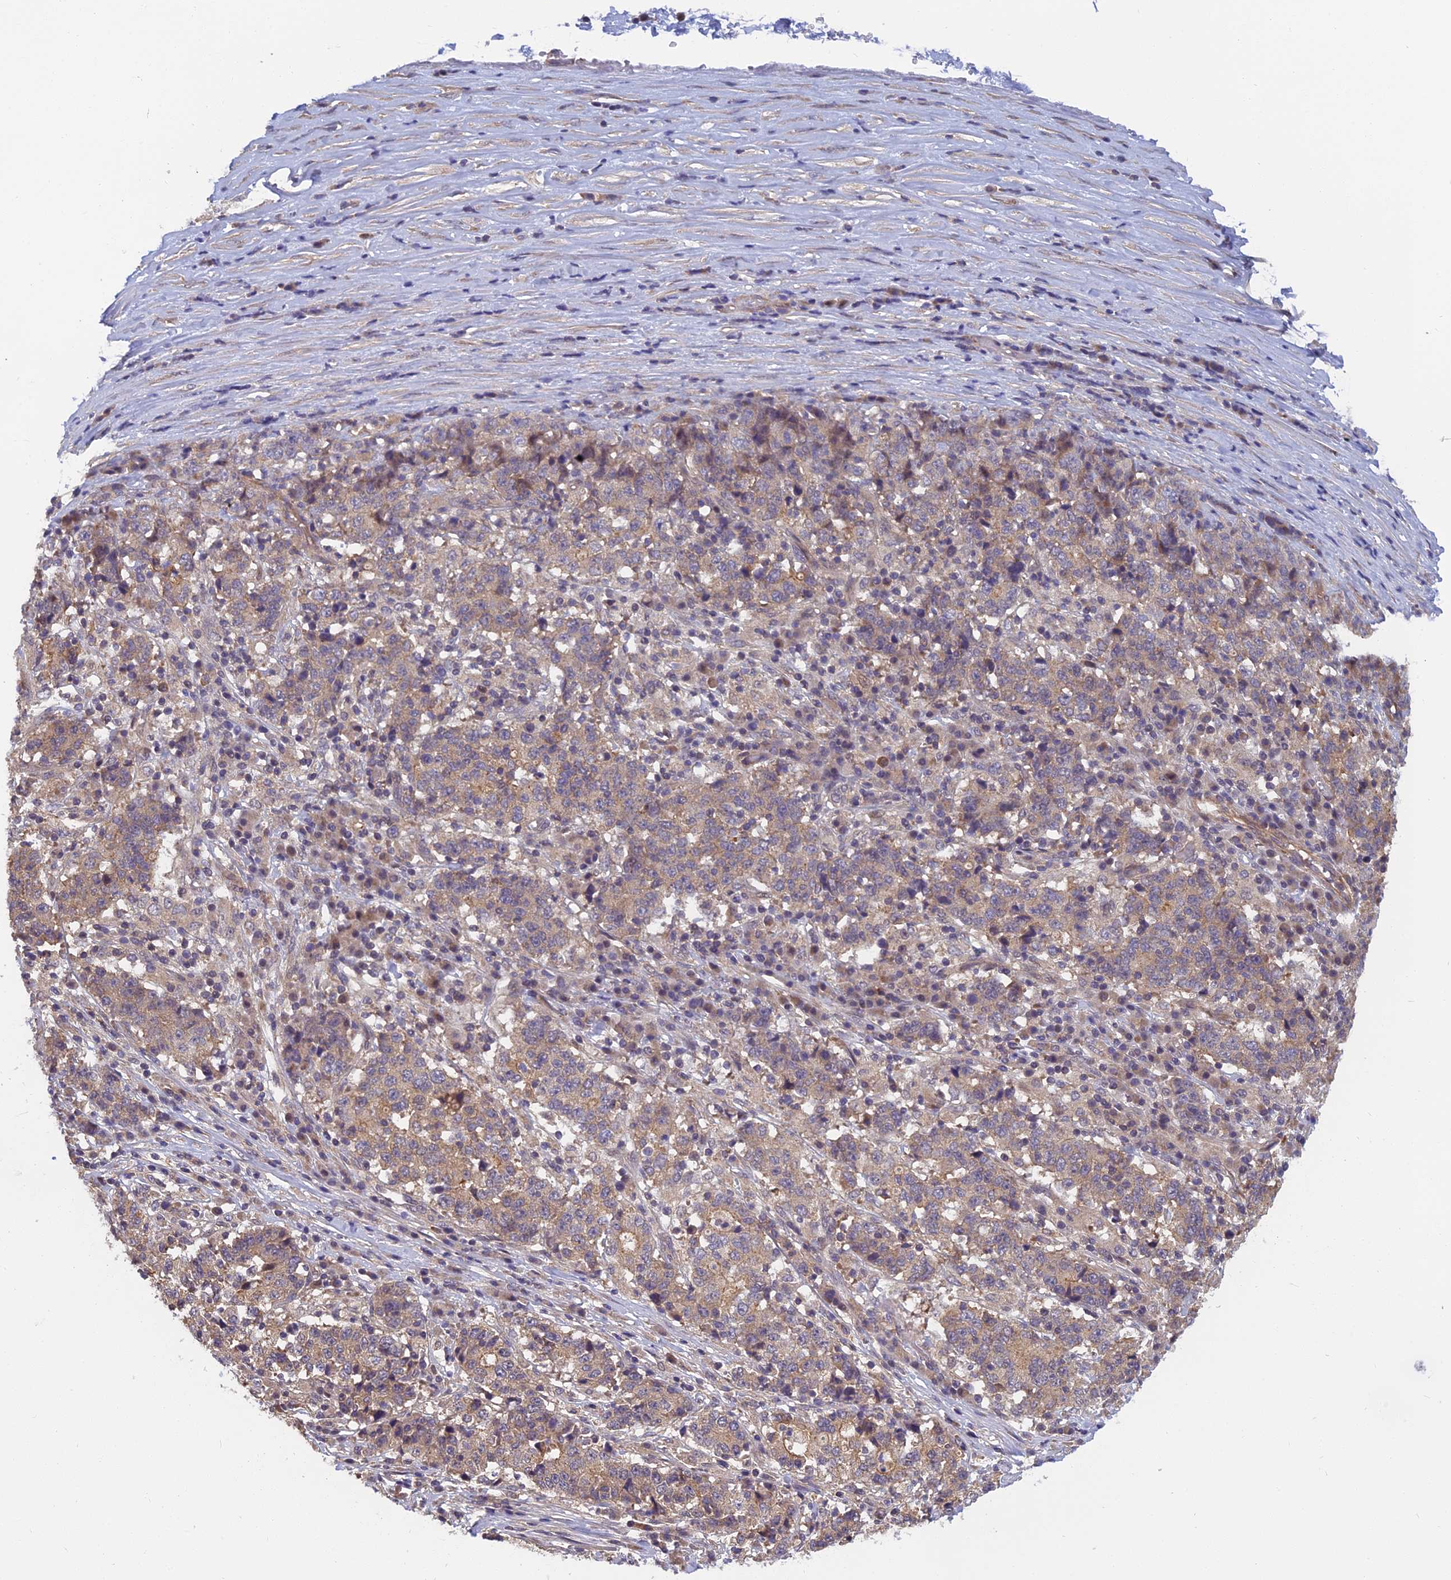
{"staining": {"intensity": "weak", "quantity": "25%-75%", "location": "cytoplasmic/membranous"}, "tissue": "stomach cancer", "cell_type": "Tumor cells", "image_type": "cancer", "snomed": [{"axis": "morphology", "description": "Adenocarcinoma, NOS"}, {"axis": "topography", "description": "Stomach"}], "caption": "Stomach cancer (adenocarcinoma) was stained to show a protein in brown. There is low levels of weak cytoplasmic/membranous expression in approximately 25%-75% of tumor cells.", "gene": "PIKFYVE", "patient": {"sex": "male", "age": 59}}